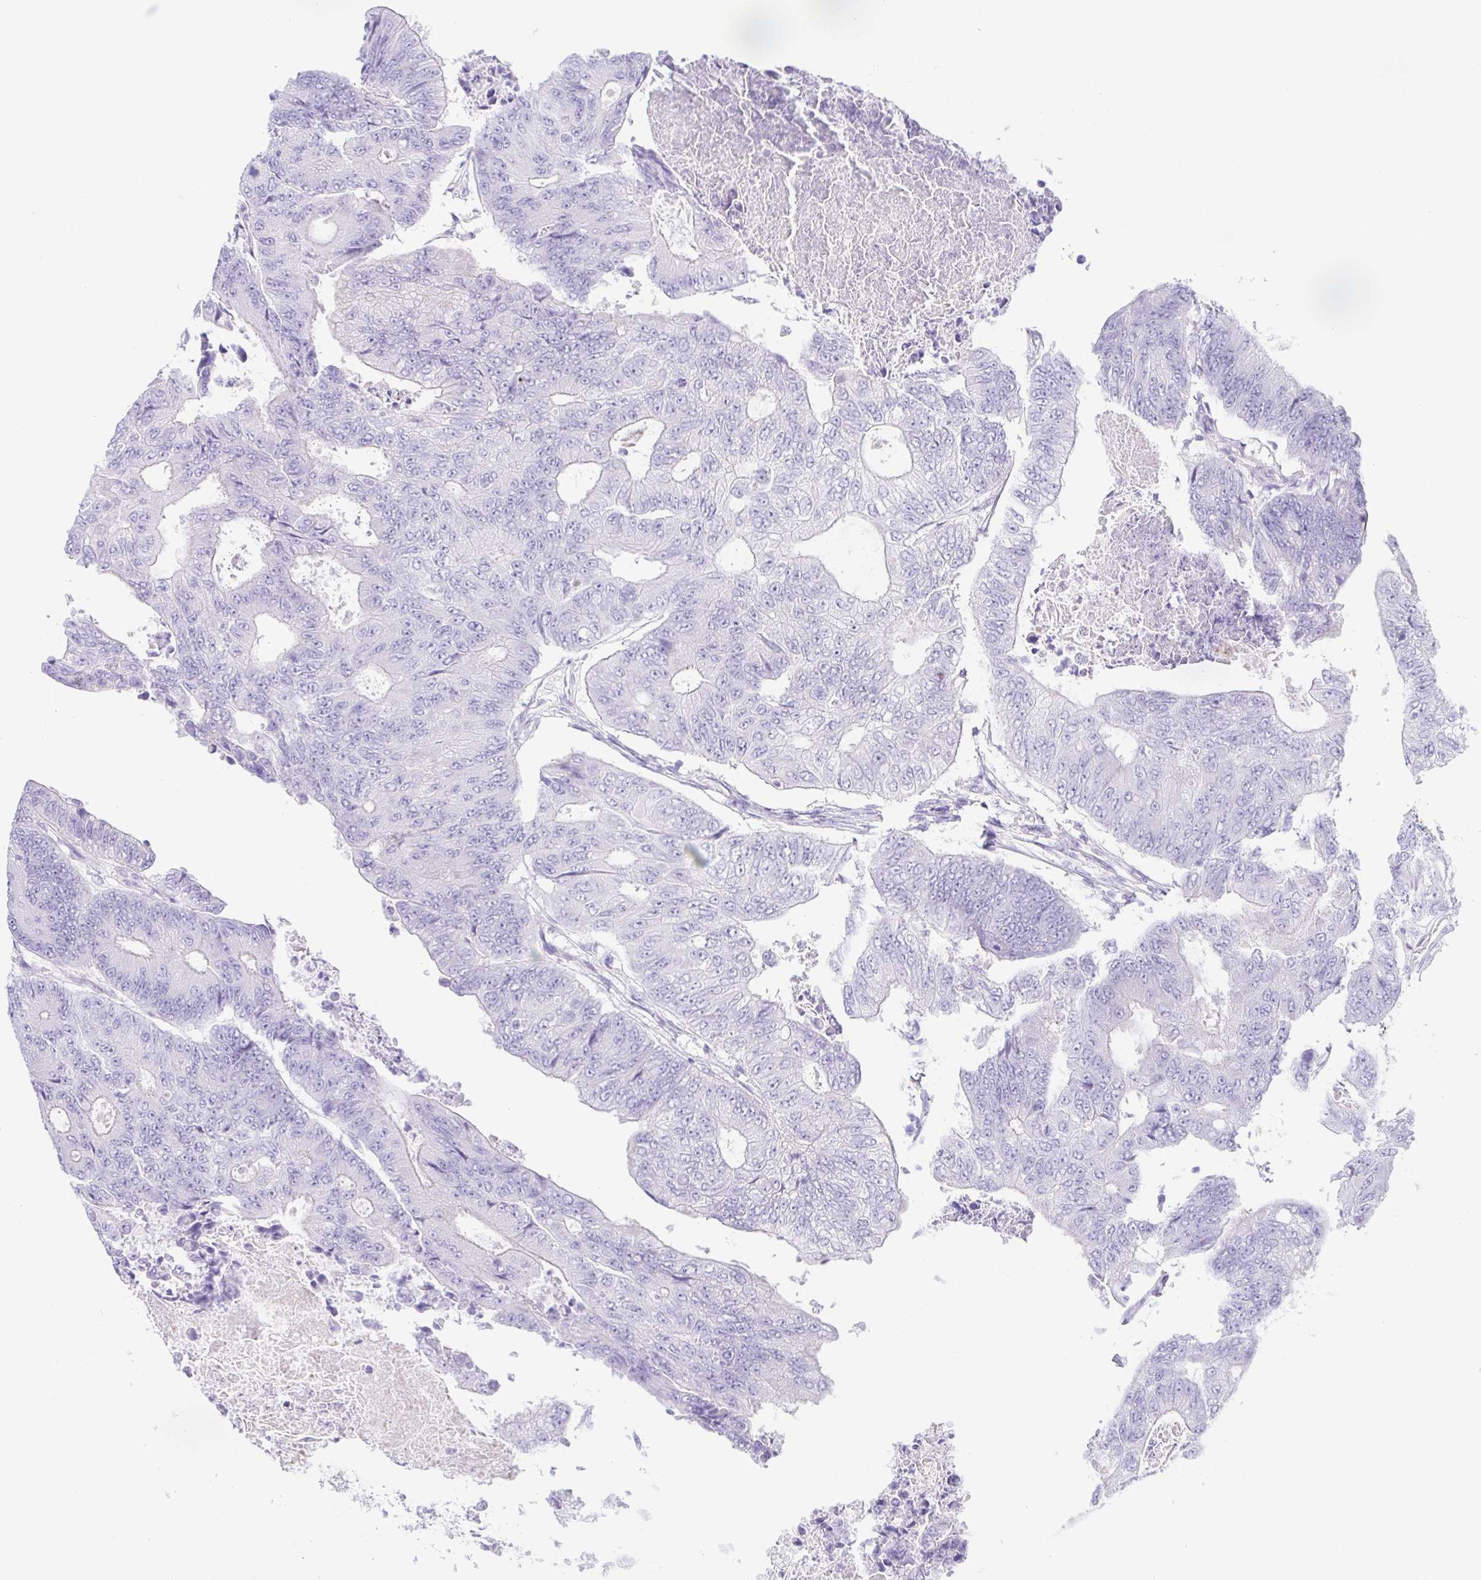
{"staining": {"intensity": "negative", "quantity": "none", "location": "none"}, "tissue": "colorectal cancer", "cell_type": "Tumor cells", "image_type": "cancer", "snomed": [{"axis": "morphology", "description": "Adenocarcinoma, NOS"}, {"axis": "topography", "description": "Colon"}], "caption": "Protein analysis of colorectal cancer (adenocarcinoma) shows no significant staining in tumor cells.", "gene": "KRTDAP", "patient": {"sex": "female", "age": 48}}